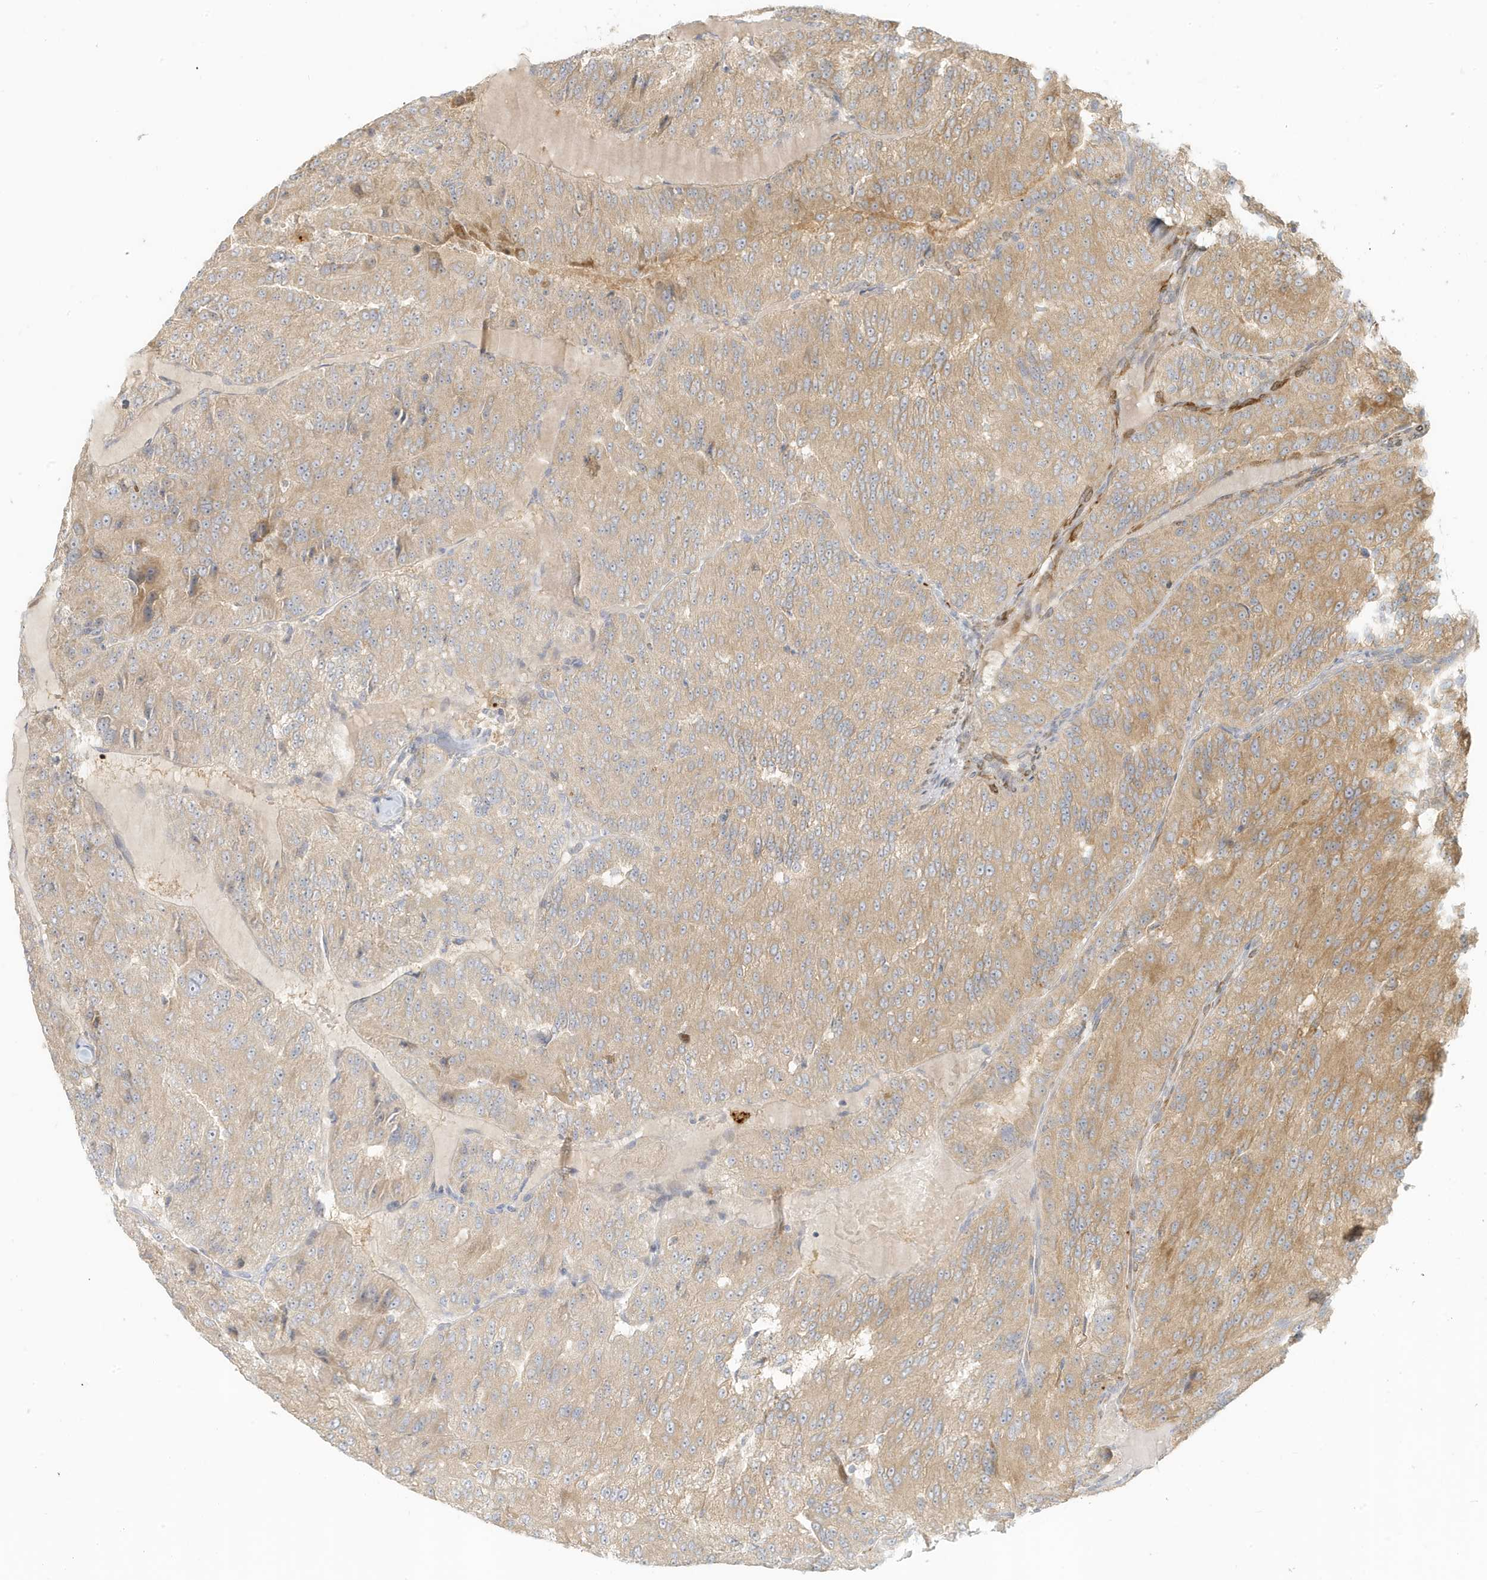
{"staining": {"intensity": "moderate", "quantity": ">75%", "location": "cytoplasmic/membranous"}, "tissue": "renal cancer", "cell_type": "Tumor cells", "image_type": "cancer", "snomed": [{"axis": "morphology", "description": "Adenocarcinoma, NOS"}, {"axis": "topography", "description": "Kidney"}], "caption": "Immunohistochemistry (IHC) histopathology image of neoplastic tissue: renal cancer (adenocarcinoma) stained using immunohistochemistry (IHC) exhibits medium levels of moderate protein expression localized specifically in the cytoplasmic/membranous of tumor cells, appearing as a cytoplasmic/membranous brown color.", "gene": "MCOLN1", "patient": {"sex": "female", "age": 63}}